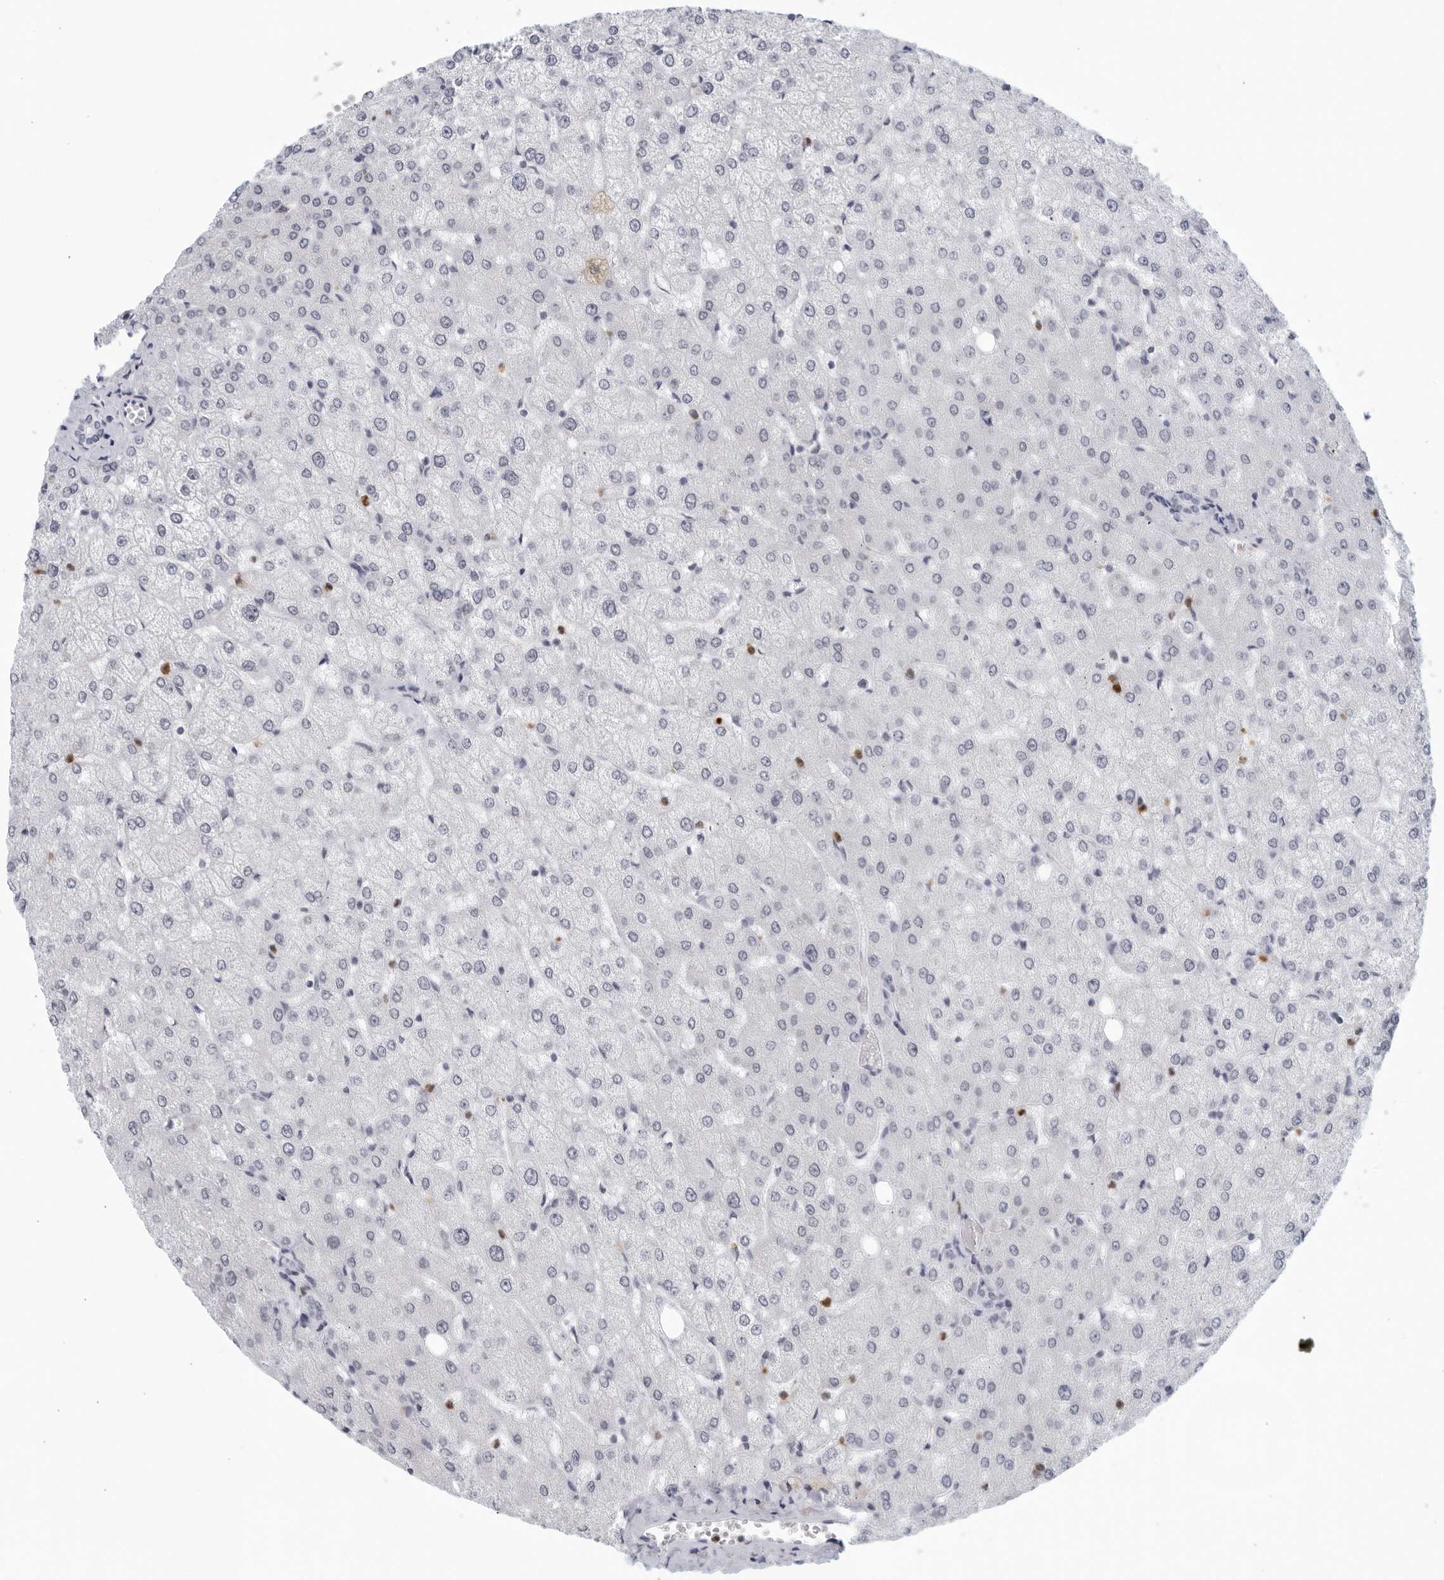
{"staining": {"intensity": "negative", "quantity": "none", "location": "none"}, "tissue": "liver", "cell_type": "Cholangiocytes", "image_type": "normal", "snomed": [{"axis": "morphology", "description": "Normal tissue, NOS"}, {"axis": "topography", "description": "Liver"}], "caption": "Immunohistochemistry (IHC) photomicrograph of normal liver stained for a protein (brown), which shows no staining in cholangiocytes.", "gene": "KLK7", "patient": {"sex": "female", "age": 54}}